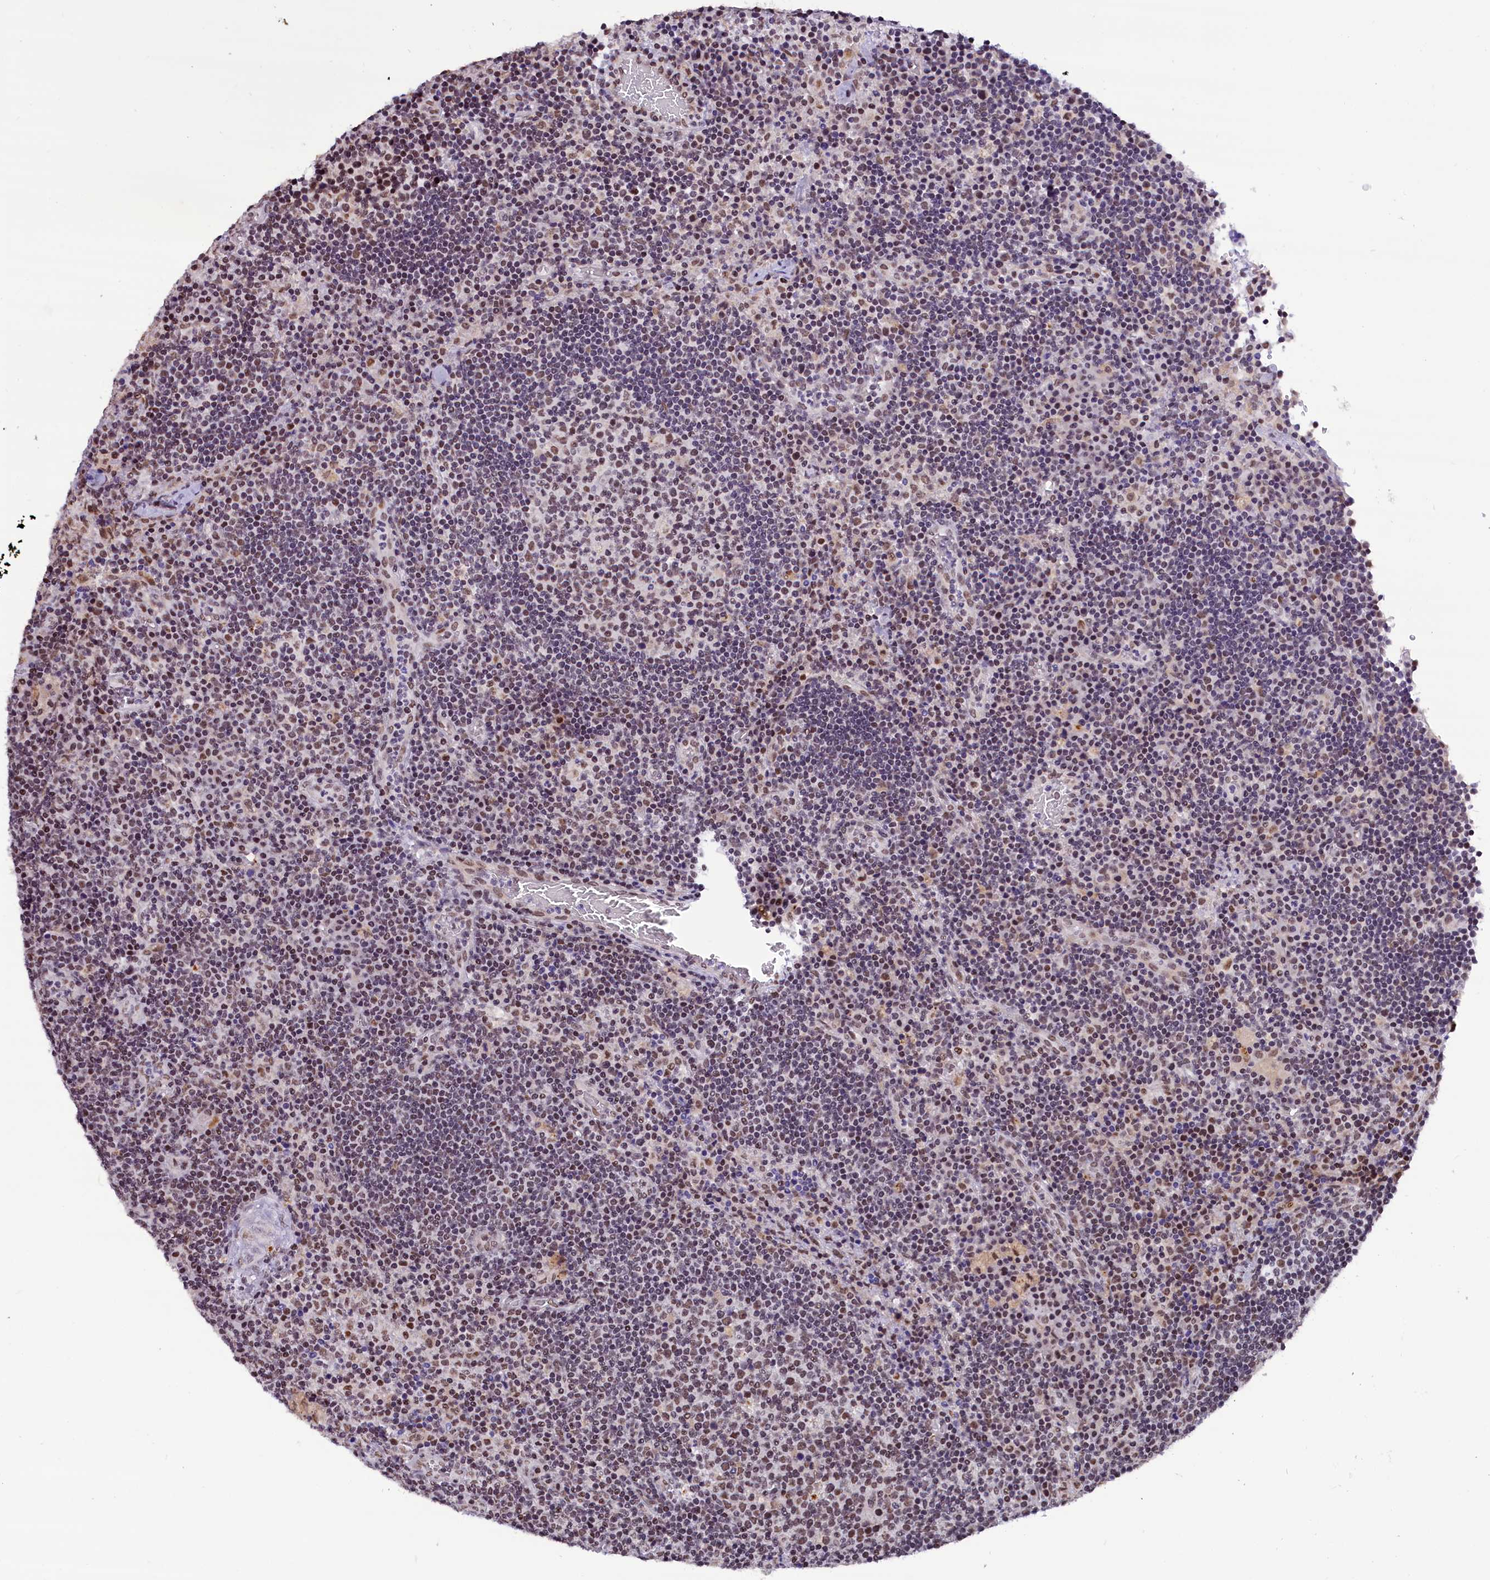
{"staining": {"intensity": "moderate", "quantity": ">75%", "location": "nuclear"}, "tissue": "lymph node", "cell_type": "Germinal center cells", "image_type": "normal", "snomed": [{"axis": "morphology", "description": "Normal tissue, NOS"}, {"axis": "topography", "description": "Lymph node"}], "caption": "Immunohistochemistry (IHC) micrograph of normal lymph node: lymph node stained using IHC demonstrates medium levels of moderate protein expression localized specifically in the nuclear of germinal center cells, appearing as a nuclear brown color.", "gene": "CDYL2", "patient": {"sex": "male", "age": 58}}